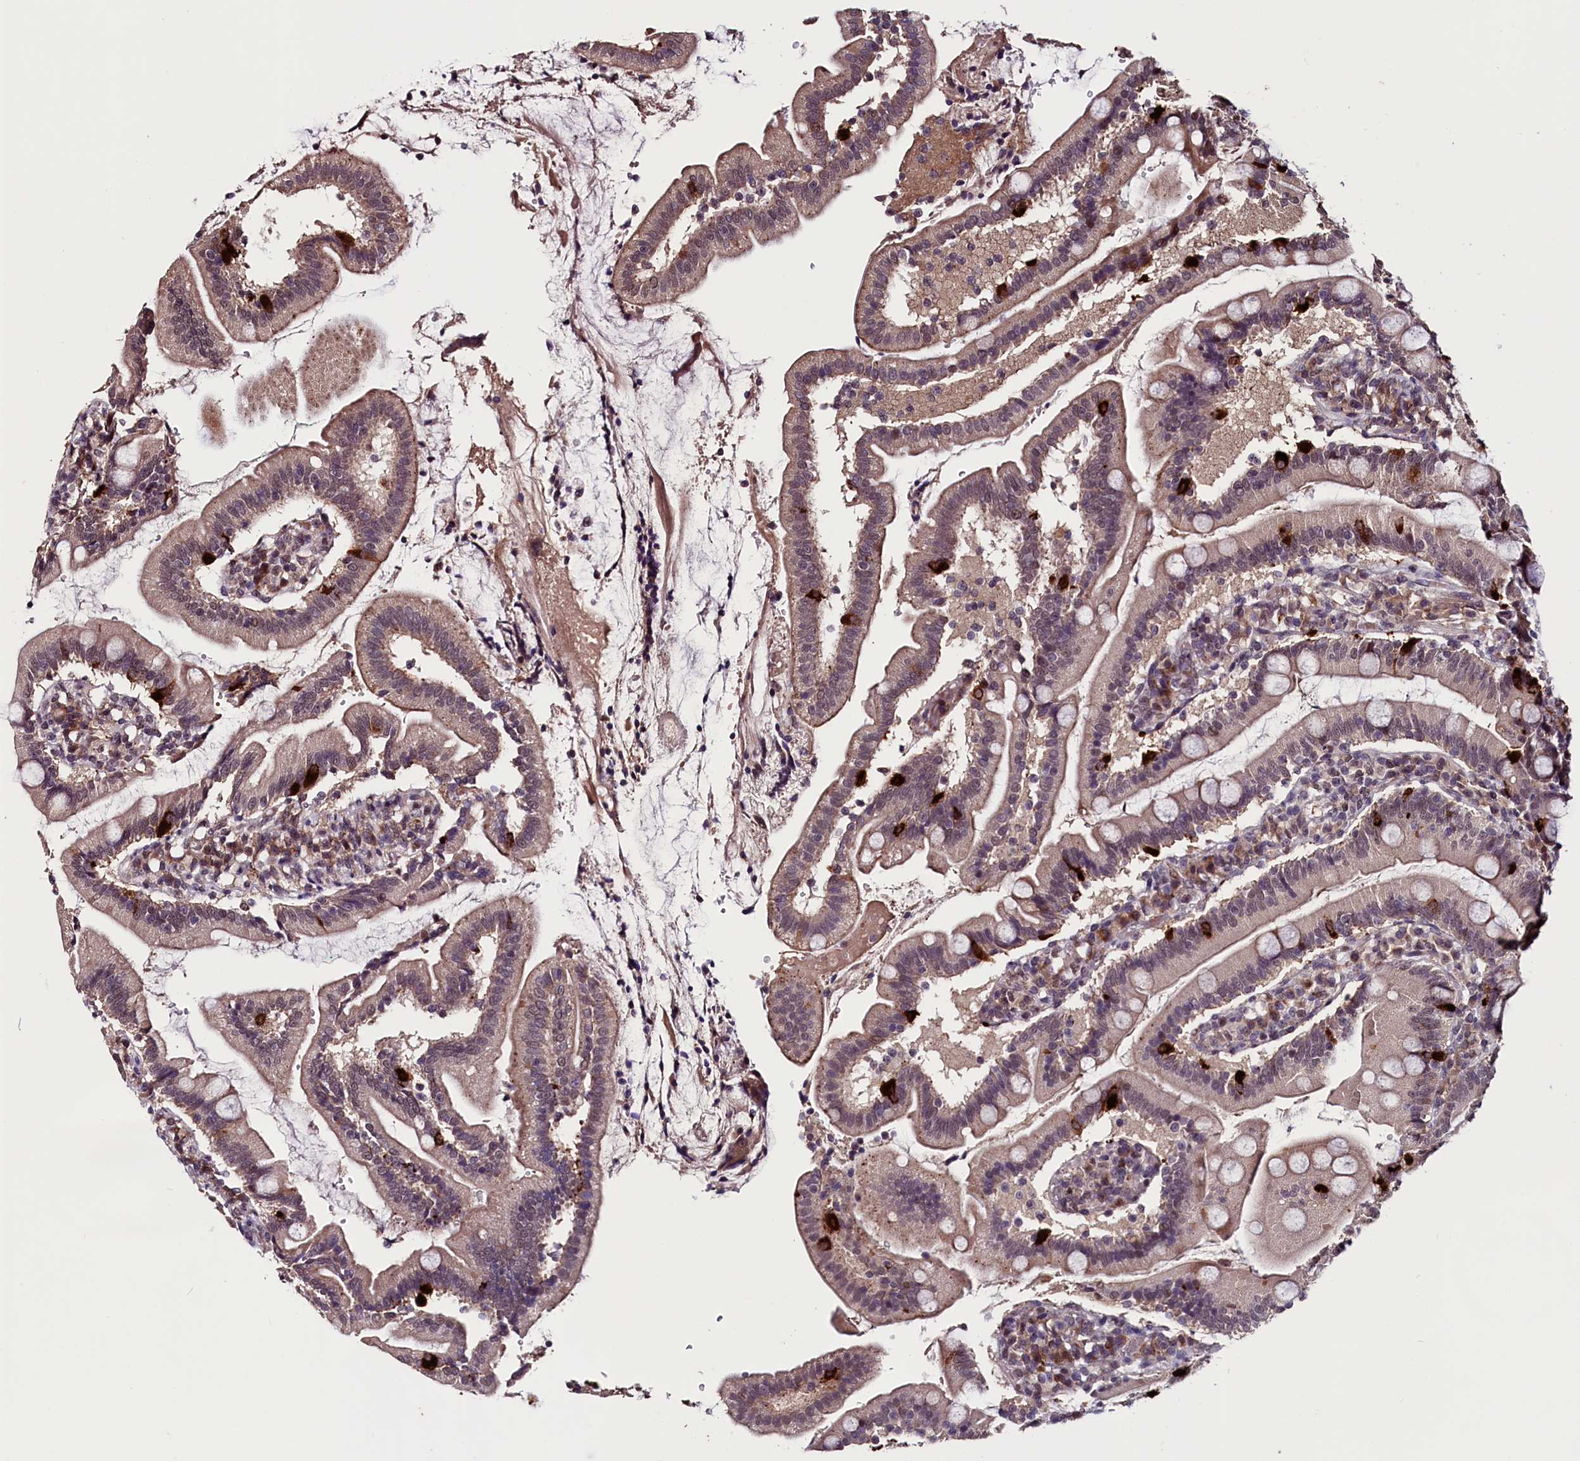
{"staining": {"intensity": "moderate", "quantity": "25%-75%", "location": "cytoplasmic/membranous"}, "tissue": "duodenum", "cell_type": "Glandular cells", "image_type": "normal", "snomed": [{"axis": "morphology", "description": "Normal tissue, NOS"}, {"axis": "topography", "description": "Duodenum"}], "caption": "IHC of normal duodenum shows medium levels of moderate cytoplasmic/membranous positivity in about 25%-75% of glandular cells.", "gene": "RNMT", "patient": {"sex": "female", "age": 67}}